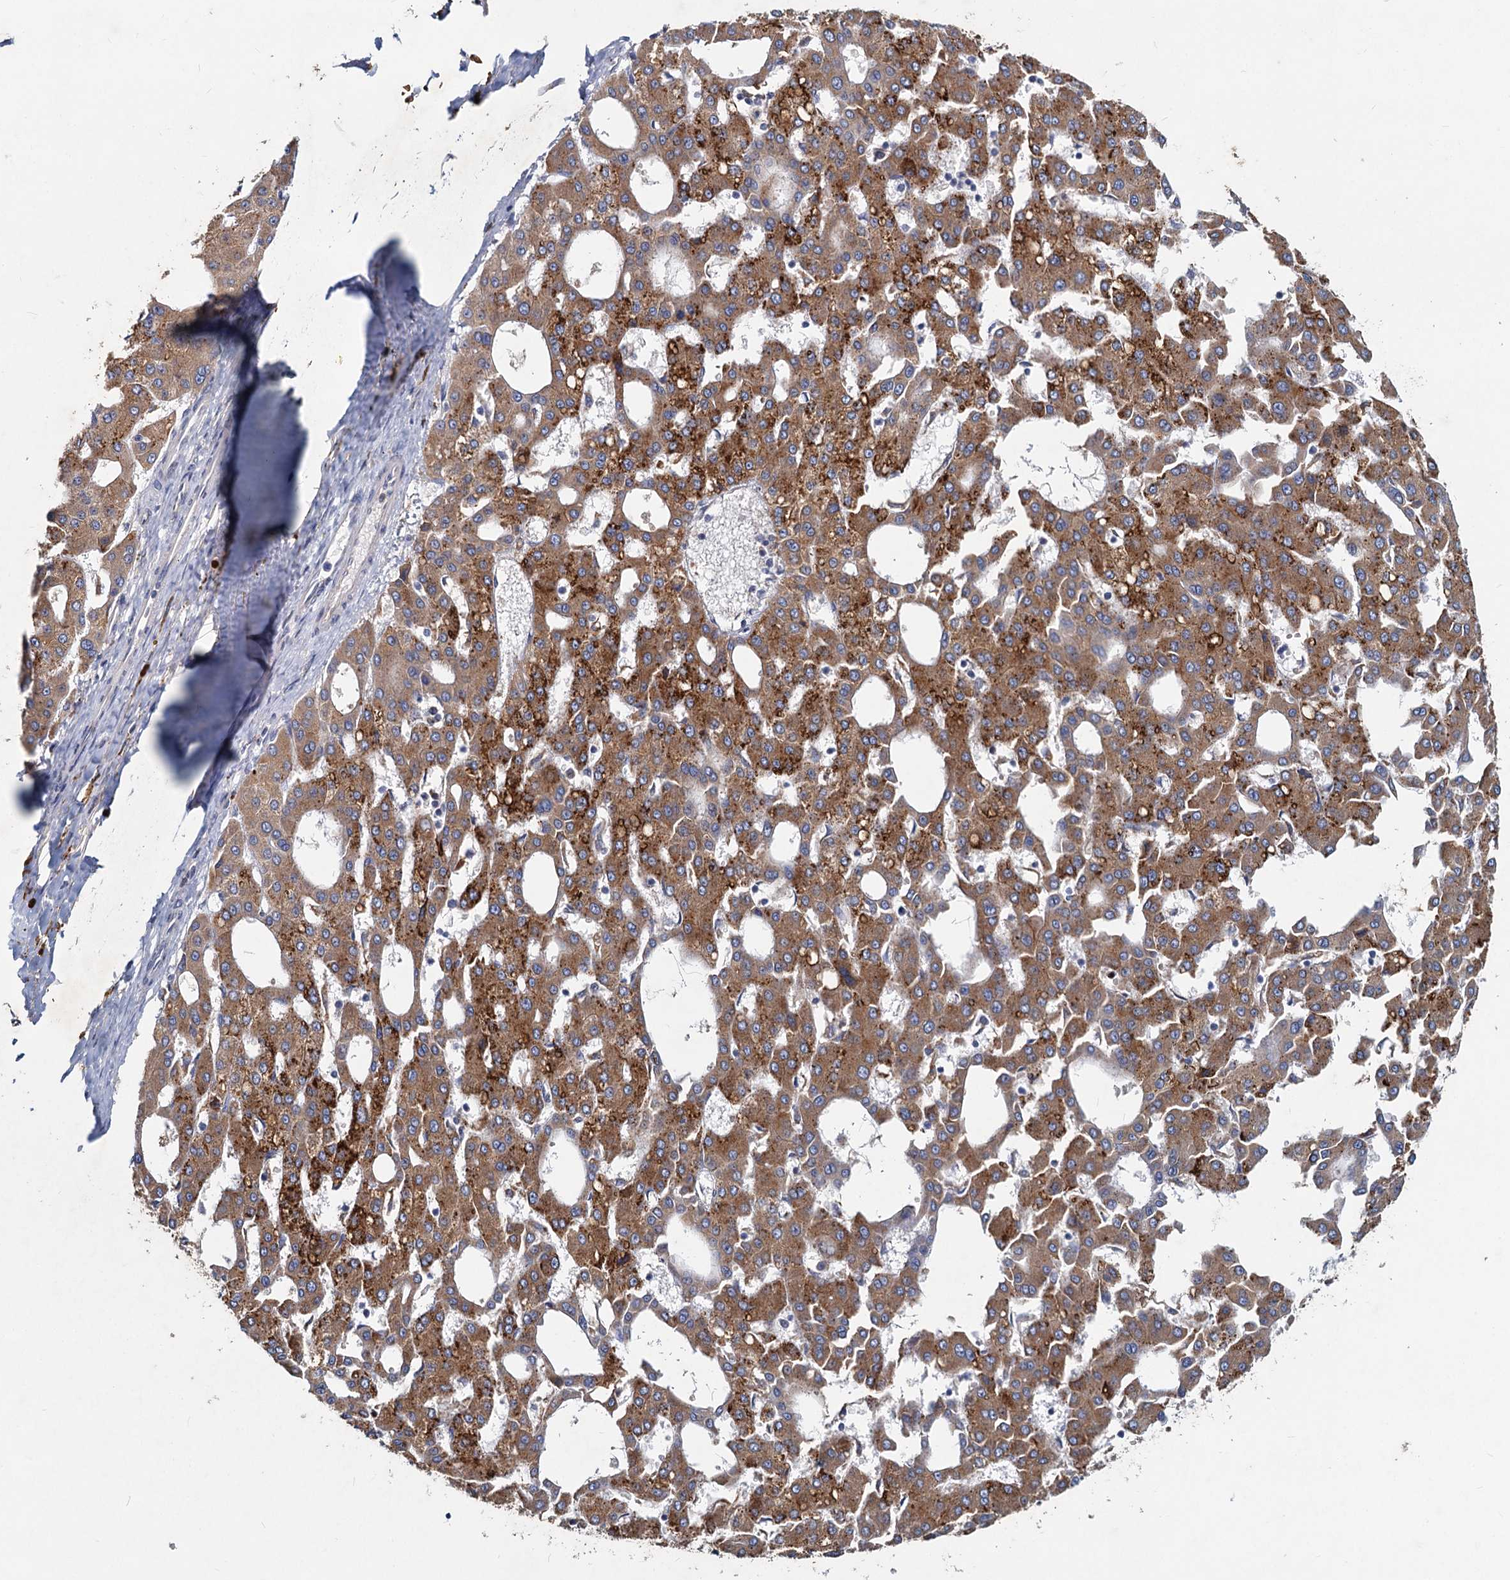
{"staining": {"intensity": "strong", "quantity": ">75%", "location": "cytoplasmic/membranous"}, "tissue": "liver cancer", "cell_type": "Tumor cells", "image_type": "cancer", "snomed": [{"axis": "morphology", "description": "Carcinoma, Hepatocellular, NOS"}, {"axis": "topography", "description": "Liver"}], "caption": "Approximately >75% of tumor cells in liver cancer (hepatocellular carcinoma) exhibit strong cytoplasmic/membranous protein expression as visualized by brown immunohistochemical staining.", "gene": "TMX2", "patient": {"sex": "male", "age": 47}}